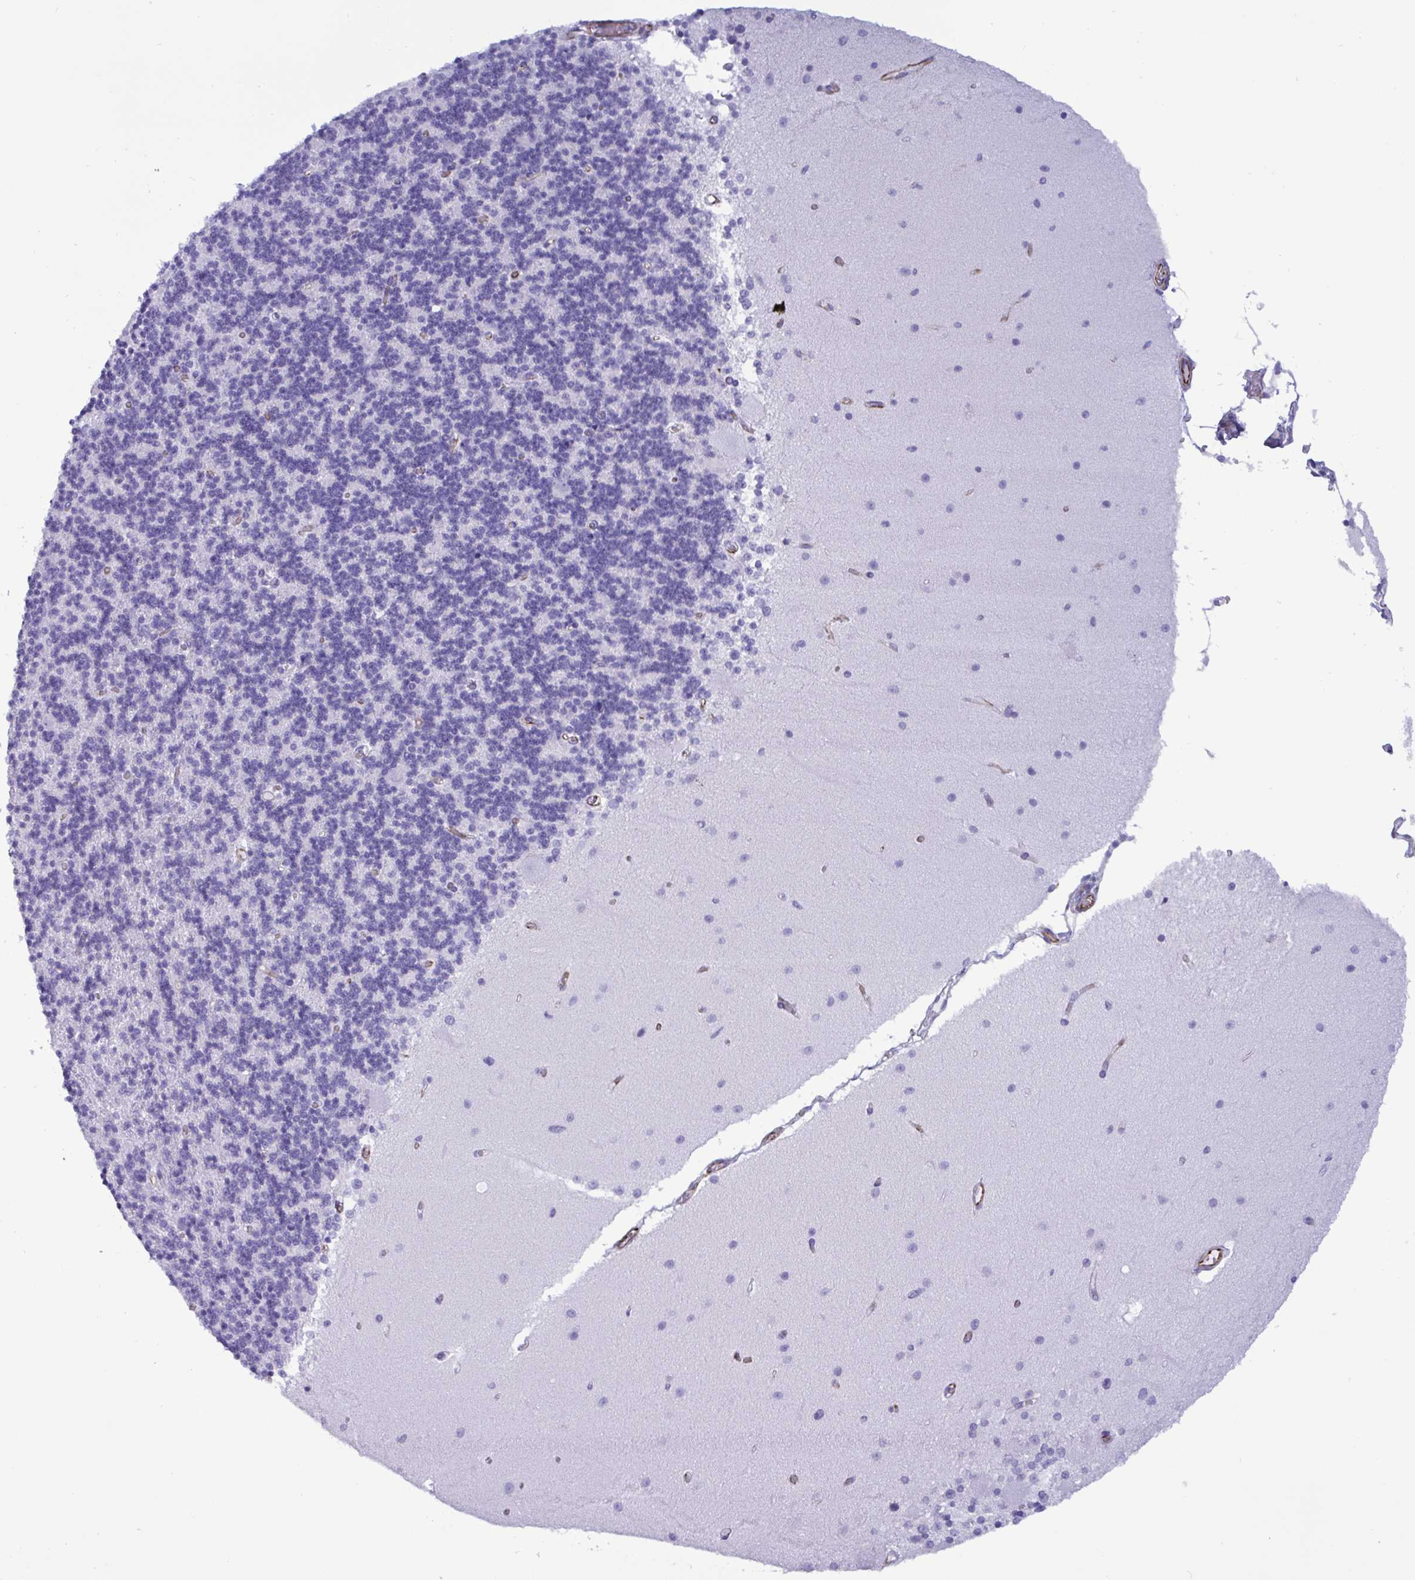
{"staining": {"intensity": "negative", "quantity": "none", "location": "none"}, "tissue": "cerebellum", "cell_type": "Cells in granular layer", "image_type": "normal", "snomed": [{"axis": "morphology", "description": "Normal tissue, NOS"}, {"axis": "topography", "description": "Cerebellum"}], "caption": "High magnification brightfield microscopy of benign cerebellum stained with DAB (3,3'-diaminobenzidine) (brown) and counterstained with hematoxylin (blue): cells in granular layer show no significant expression. Nuclei are stained in blue.", "gene": "SMAD5", "patient": {"sex": "female", "age": 54}}